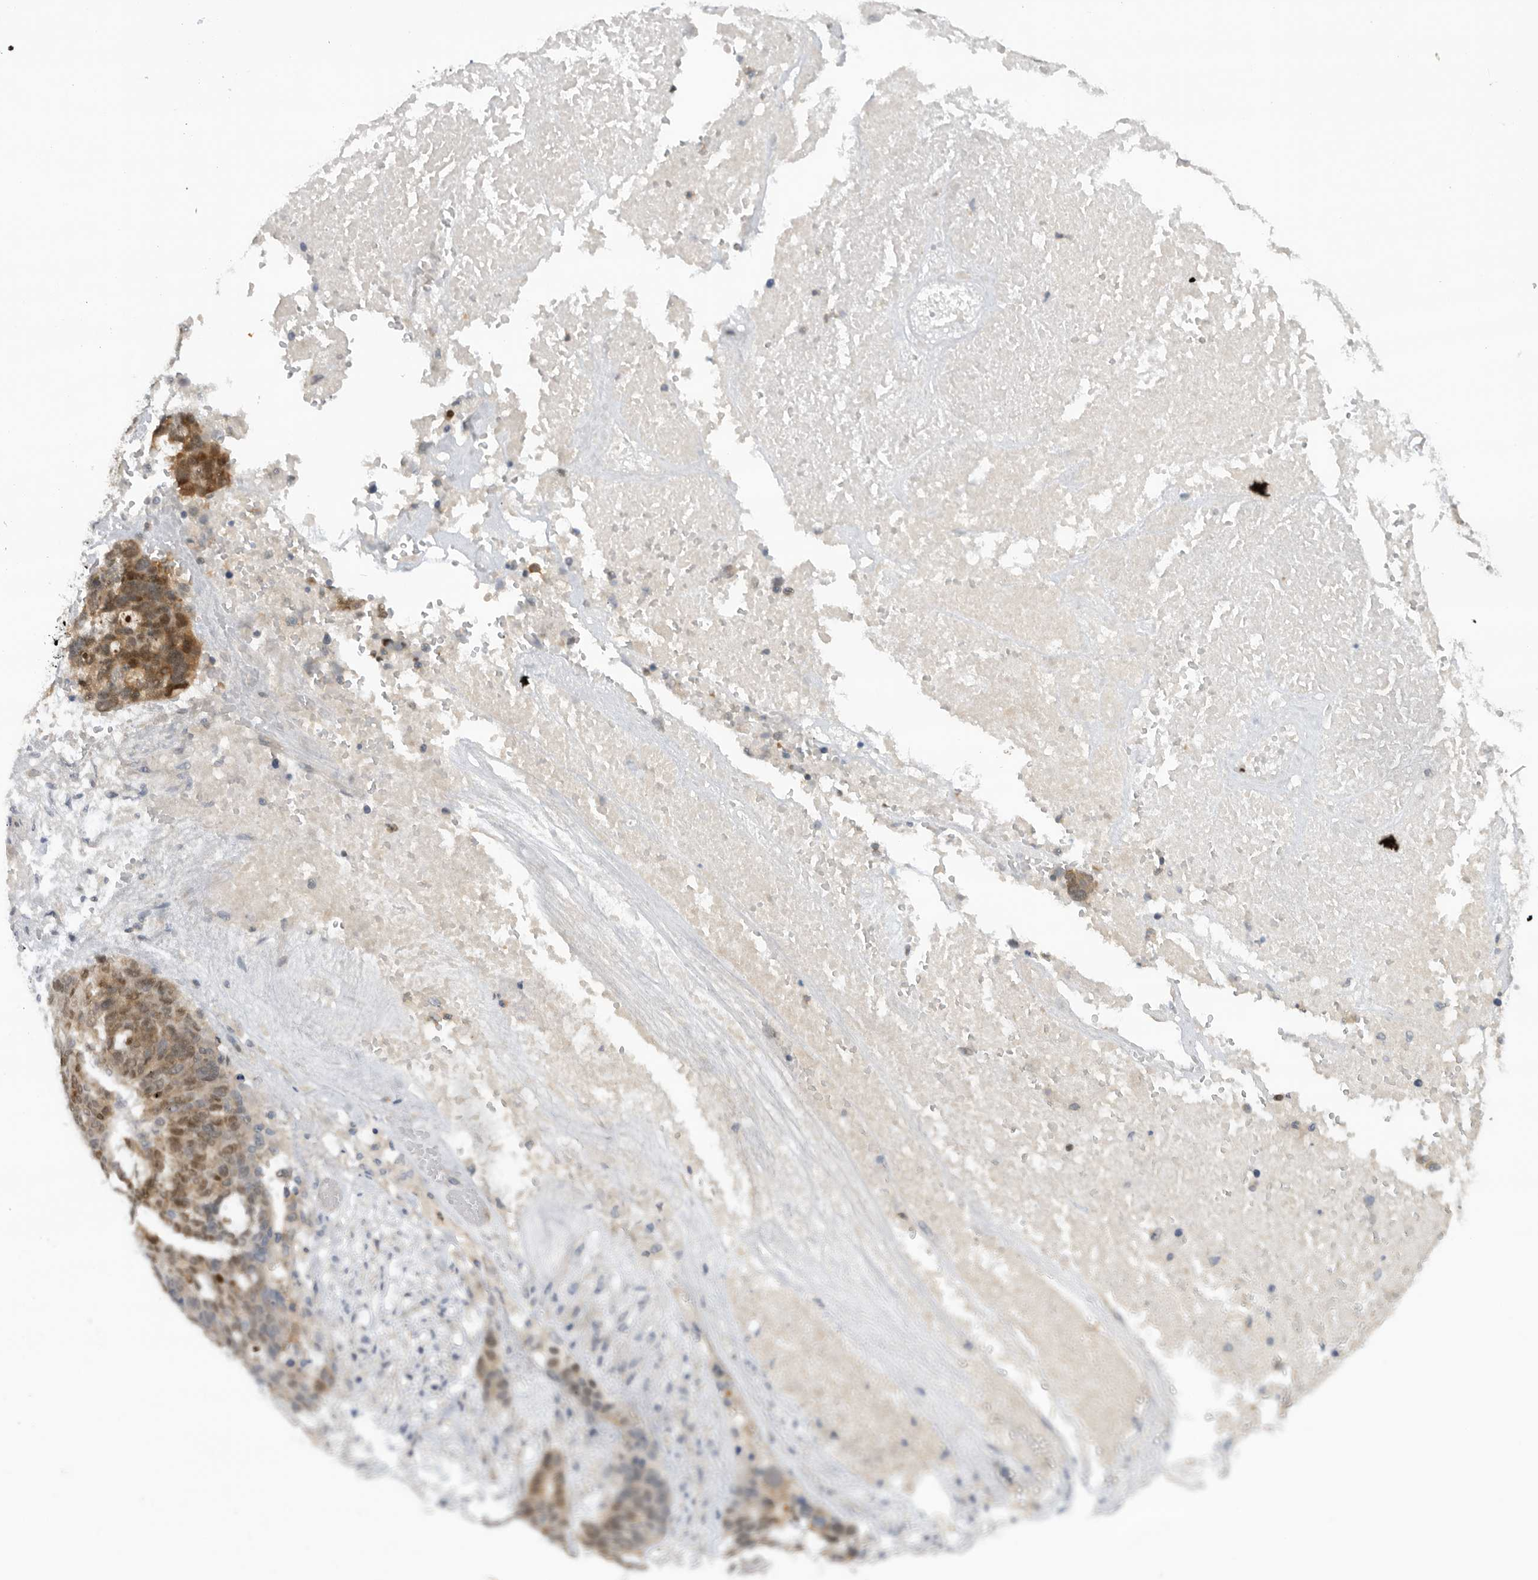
{"staining": {"intensity": "moderate", "quantity": "<25%", "location": "cytoplasmic/membranous,nuclear"}, "tissue": "ovarian cancer", "cell_type": "Tumor cells", "image_type": "cancer", "snomed": [{"axis": "morphology", "description": "Cystadenocarcinoma, serous, NOS"}, {"axis": "topography", "description": "Ovary"}], "caption": "Serous cystadenocarcinoma (ovarian) was stained to show a protein in brown. There is low levels of moderate cytoplasmic/membranous and nuclear staining in about <25% of tumor cells. The staining is performed using DAB brown chromogen to label protein expression. The nuclei are counter-stained blue using hematoxylin.", "gene": "DCAF8", "patient": {"sex": "female", "age": 59}}